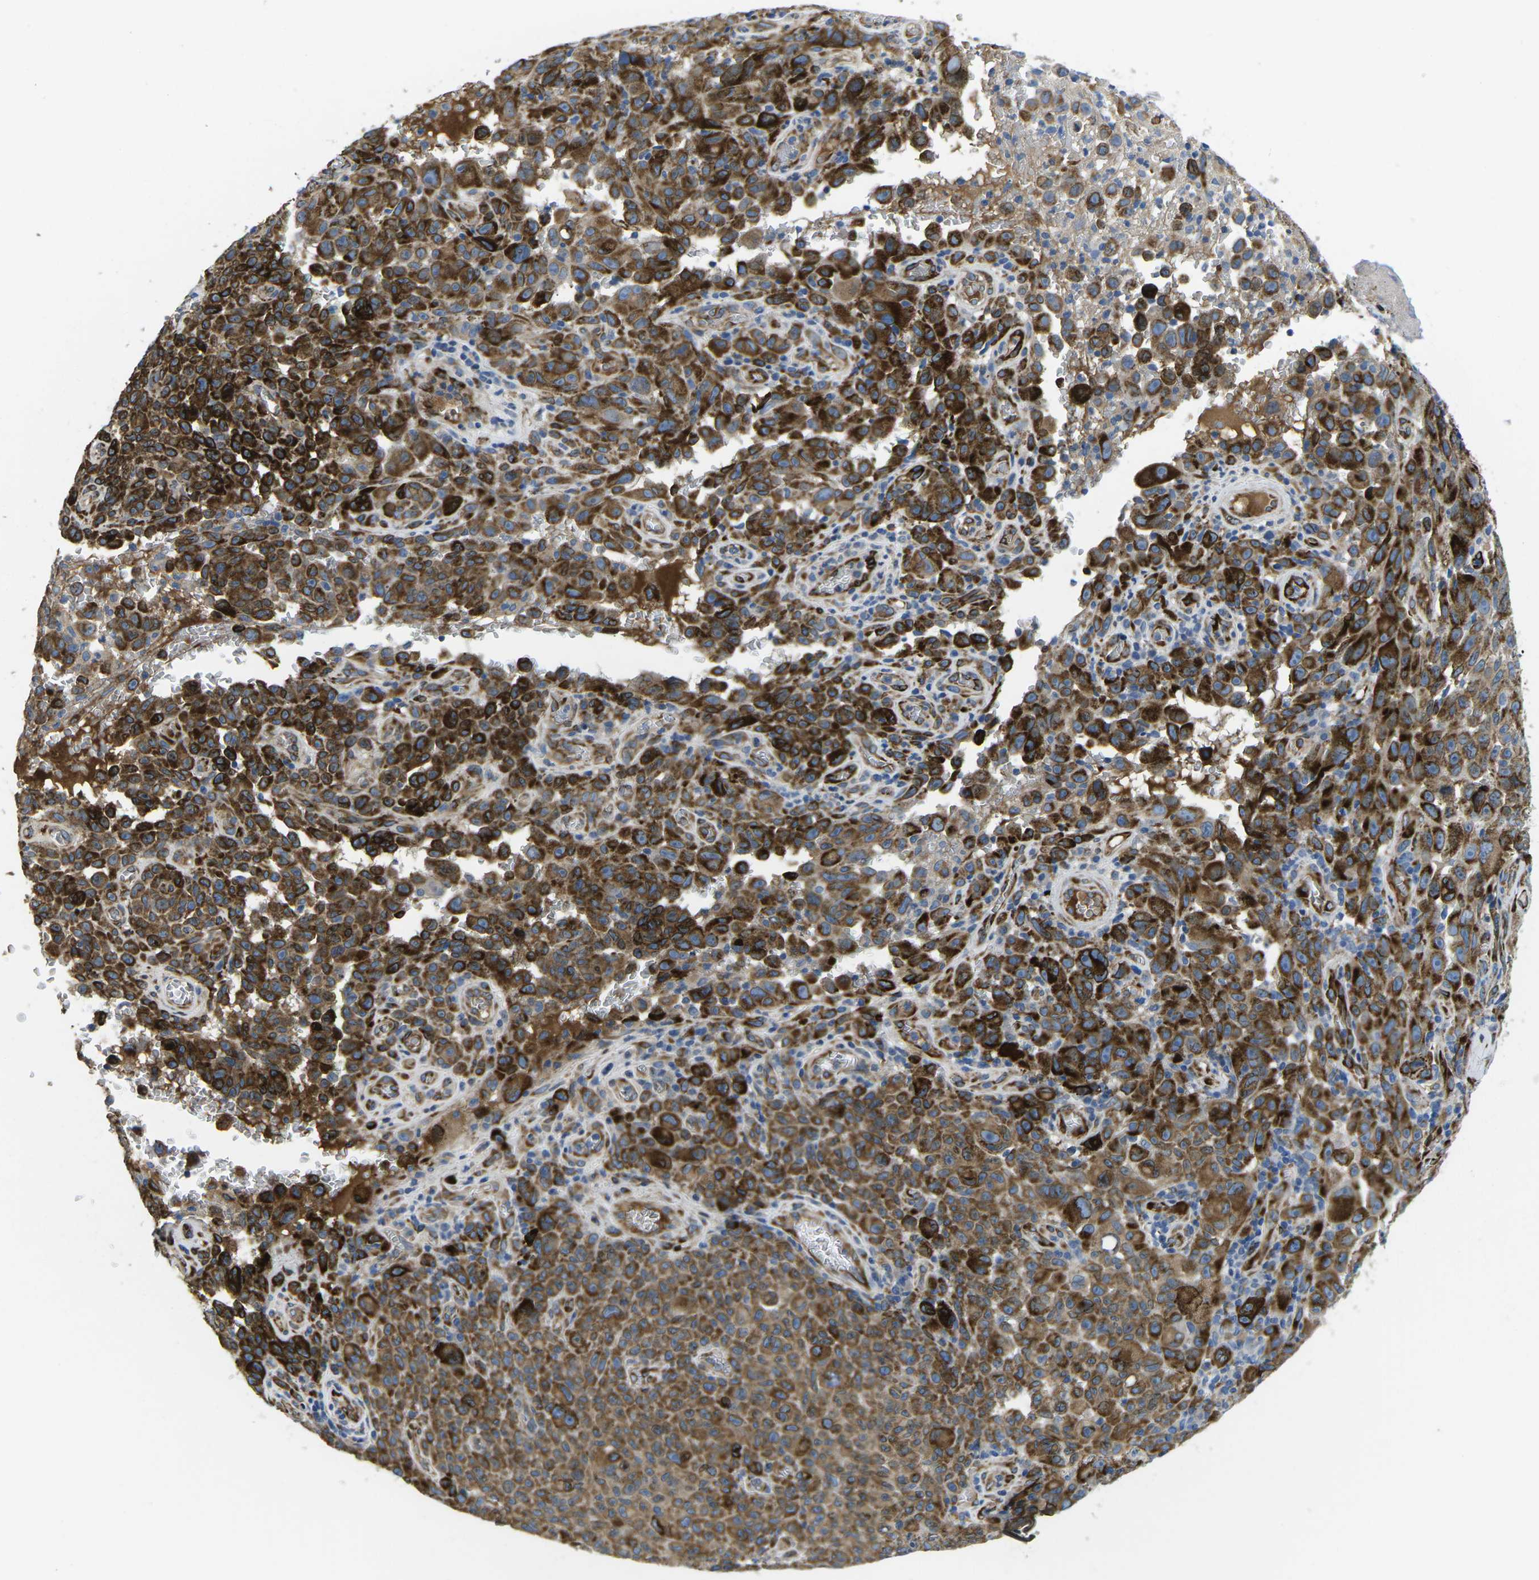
{"staining": {"intensity": "strong", "quantity": ">75%", "location": "cytoplasmic/membranous"}, "tissue": "melanoma", "cell_type": "Tumor cells", "image_type": "cancer", "snomed": [{"axis": "morphology", "description": "Malignant melanoma, NOS"}, {"axis": "topography", "description": "Skin"}], "caption": "Protein staining by immunohistochemistry displays strong cytoplasmic/membranous expression in about >75% of tumor cells in melanoma.", "gene": "PDZD8", "patient": {"sex": "female", "age": 82}}